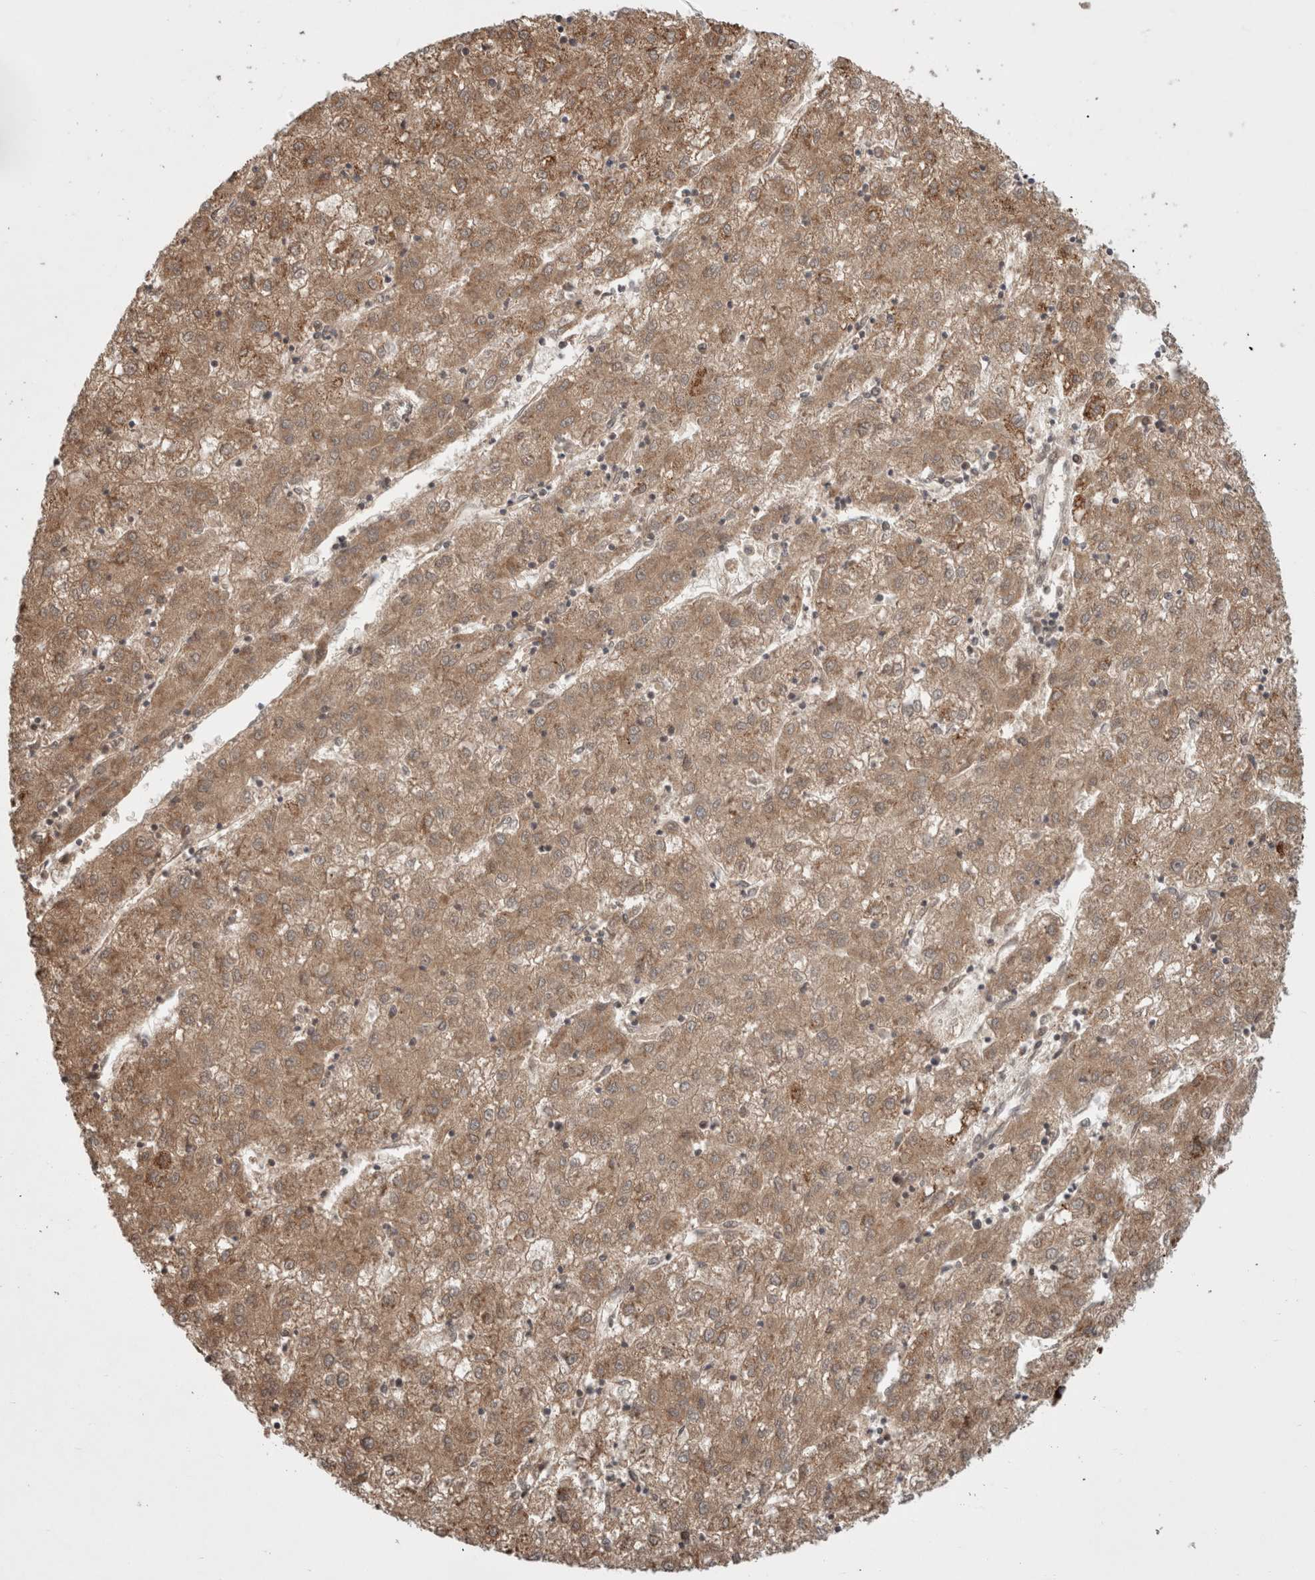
{"staining": {"intensity": "moderate", "quantity": ">75%", "location": "cytoplasmic/membranous"}, "tissue": "liver cancer", "cell_type": "Tumor cells", "image_type": "cancer", "snomed": [{"axis": "morphology", "description": "Carcinoma, Hepatocellular, NOS"}, {"axis": "topography", "description": "Liver"}], "caption": "A histopathology image of liver cancer stained for a protein reveals moderate cytoplasmic/membranous brown staining in tumor cells. (DAB (3,3'-diaminobenzidine) IHC with brightfield microscopy, high magnification).", "gene": "HROB", "patient": {"sex": "male", "age": 72}}